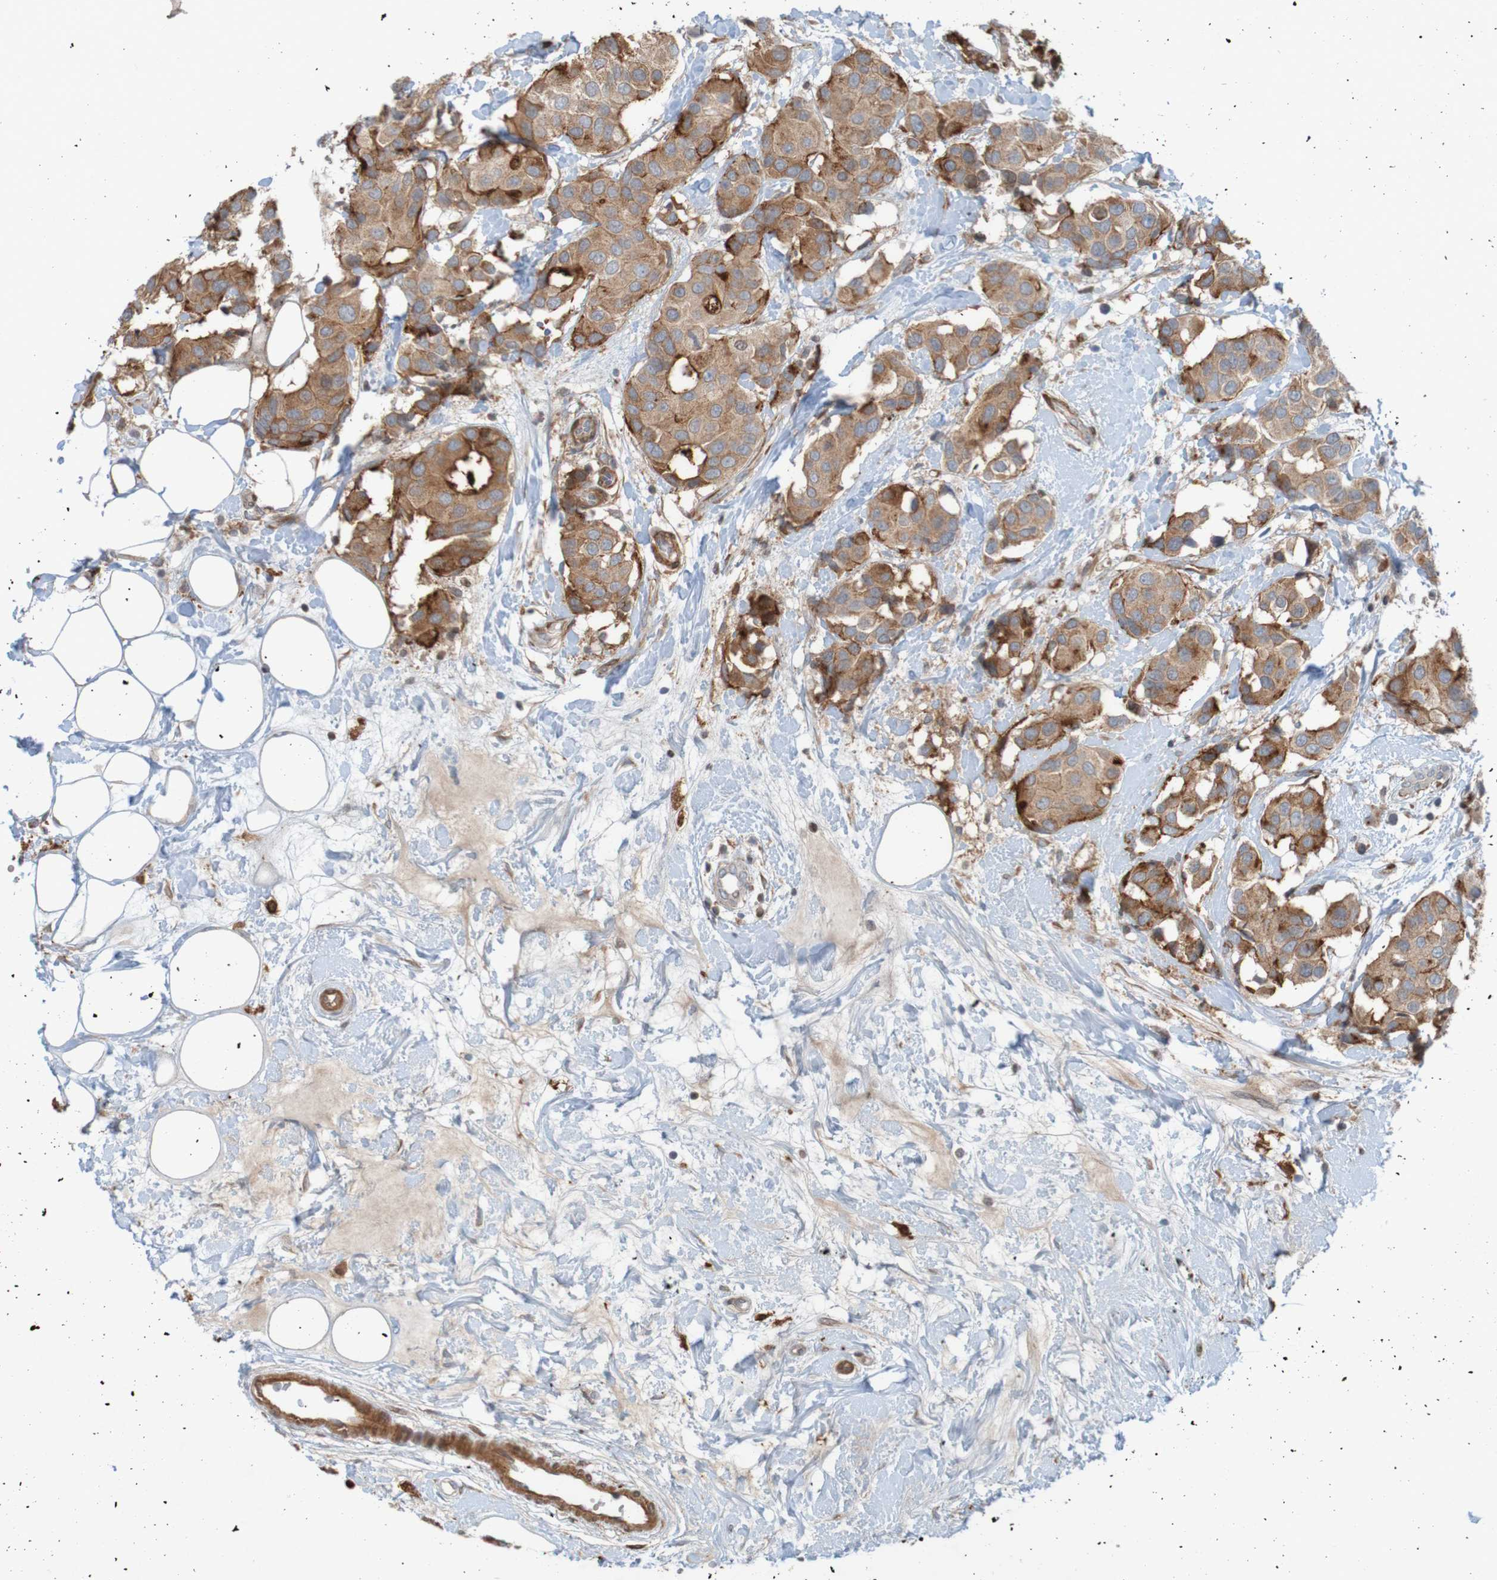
{"staining": {"intensity": "moderate", "quantity": ">75%", "location": "cytoplasmic/membranous"}, "tissue": "breast cancer", "cell_type": "Tumor cells", "image_type": "cancer", "snomed": [{"axis": "morphology", "description": "Normal tissue, NOS"}, {"axis": "morphology", "description": "Duct carcinoma"}, {"axis": "topography", "description": "Breast"}], "caption": "Protein expression analysis of breast cancer (invasive ductal carcinoma) displays moderate cytoplasmic/membranous staining in approximately >75% of tumor cells.", "gene": "GUCY1A1", "patient": {"sex": "female", "age": 39}}